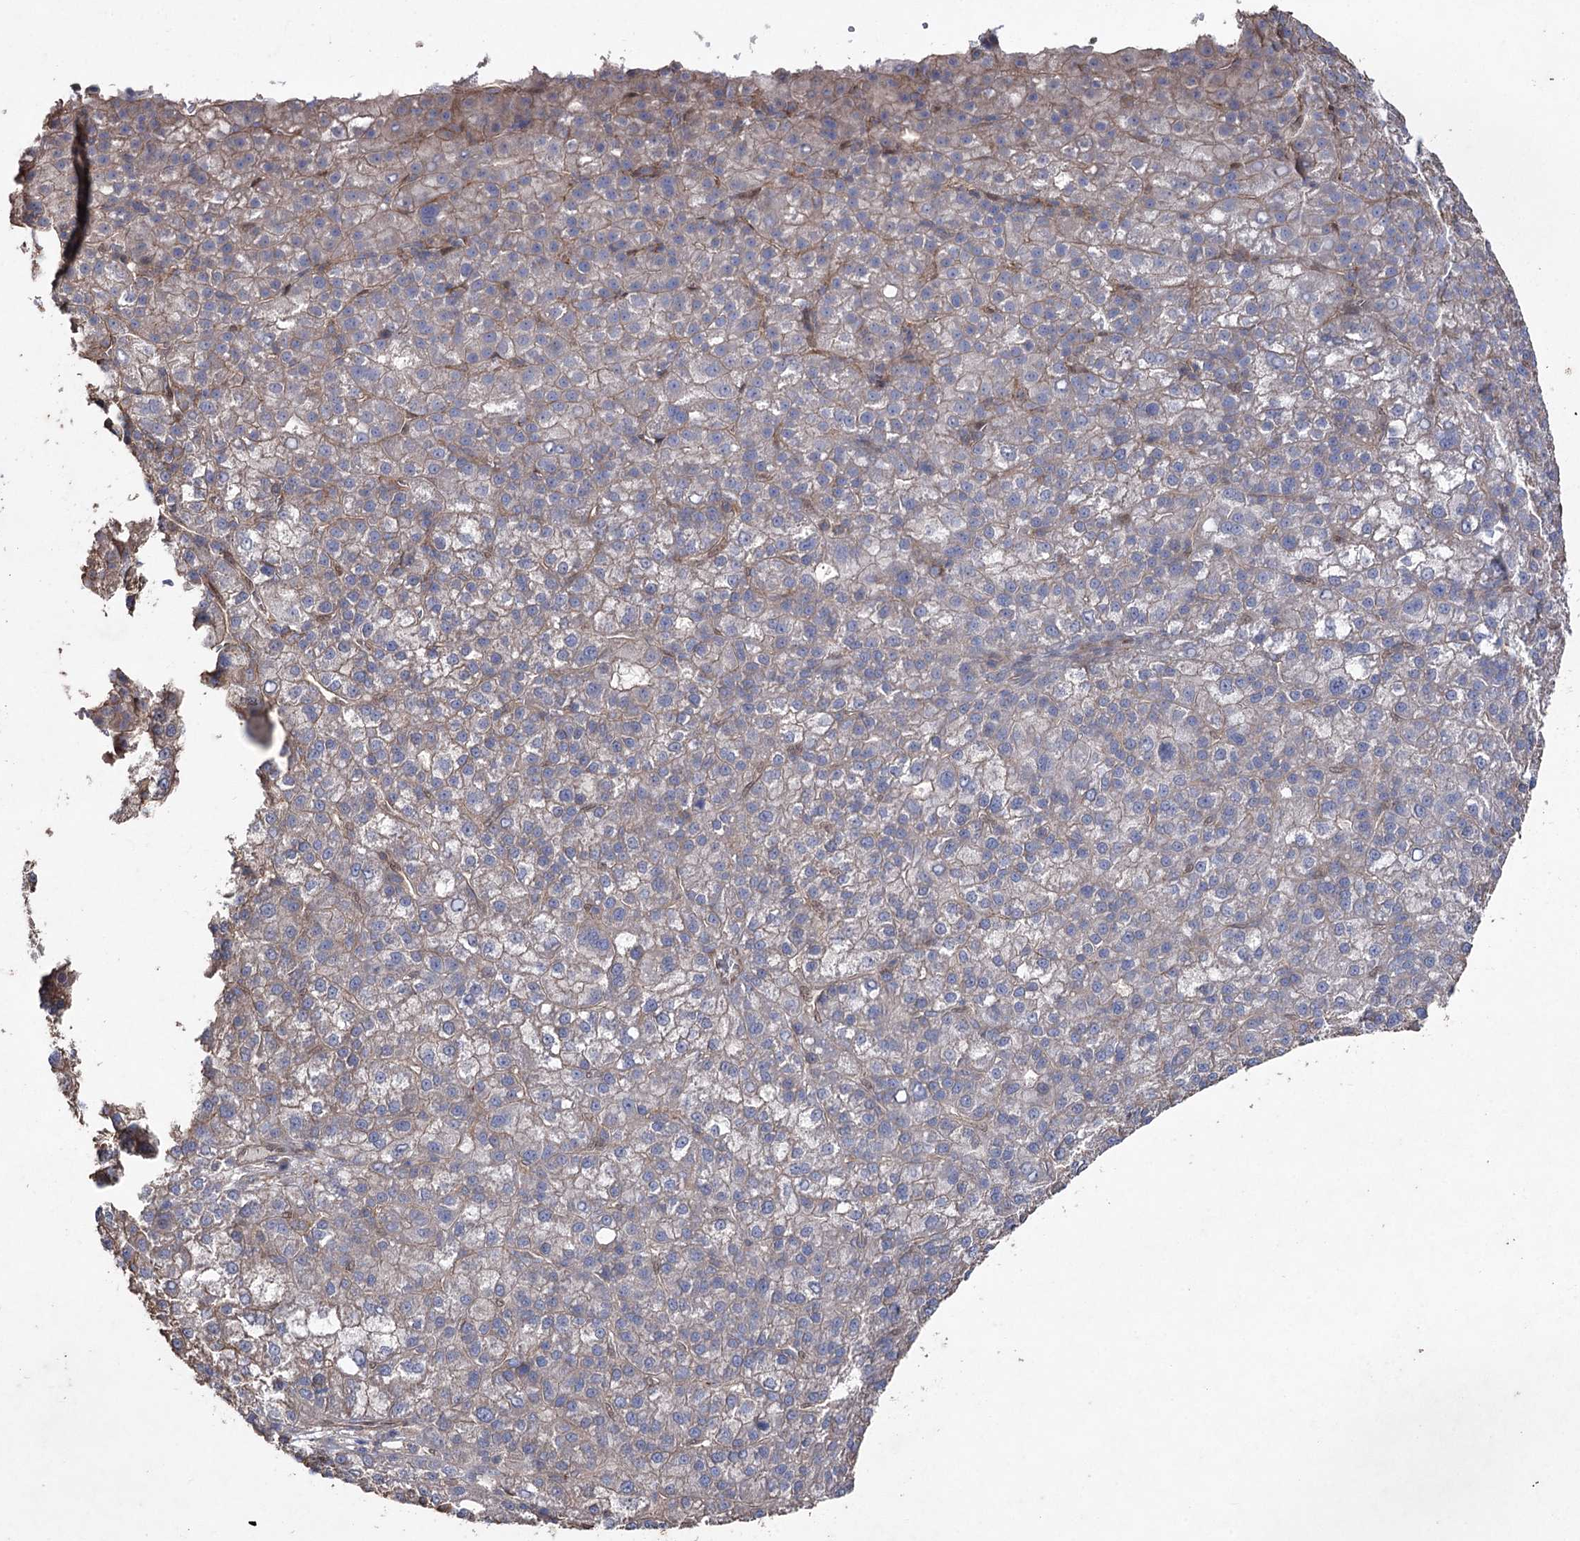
{"staining": {"intensity": "negative", "quantity": "none", "location": "none"}, "tissue": "liver cancer", "cell_type": "Tumor cells", "image_type": "cancer", "snomed": [{"axis": "morphology", "description": "Carcinoma, Hepatocellular, NOS"}, {"axis": "topography", "description": "Liver"}], "caption": "This is an immunohistochemistry photomicrograph of liver cancer. There is no staining in tumor cells.", "gene": "FAM13B", "patient": {"sex": "female", "age": 58}}